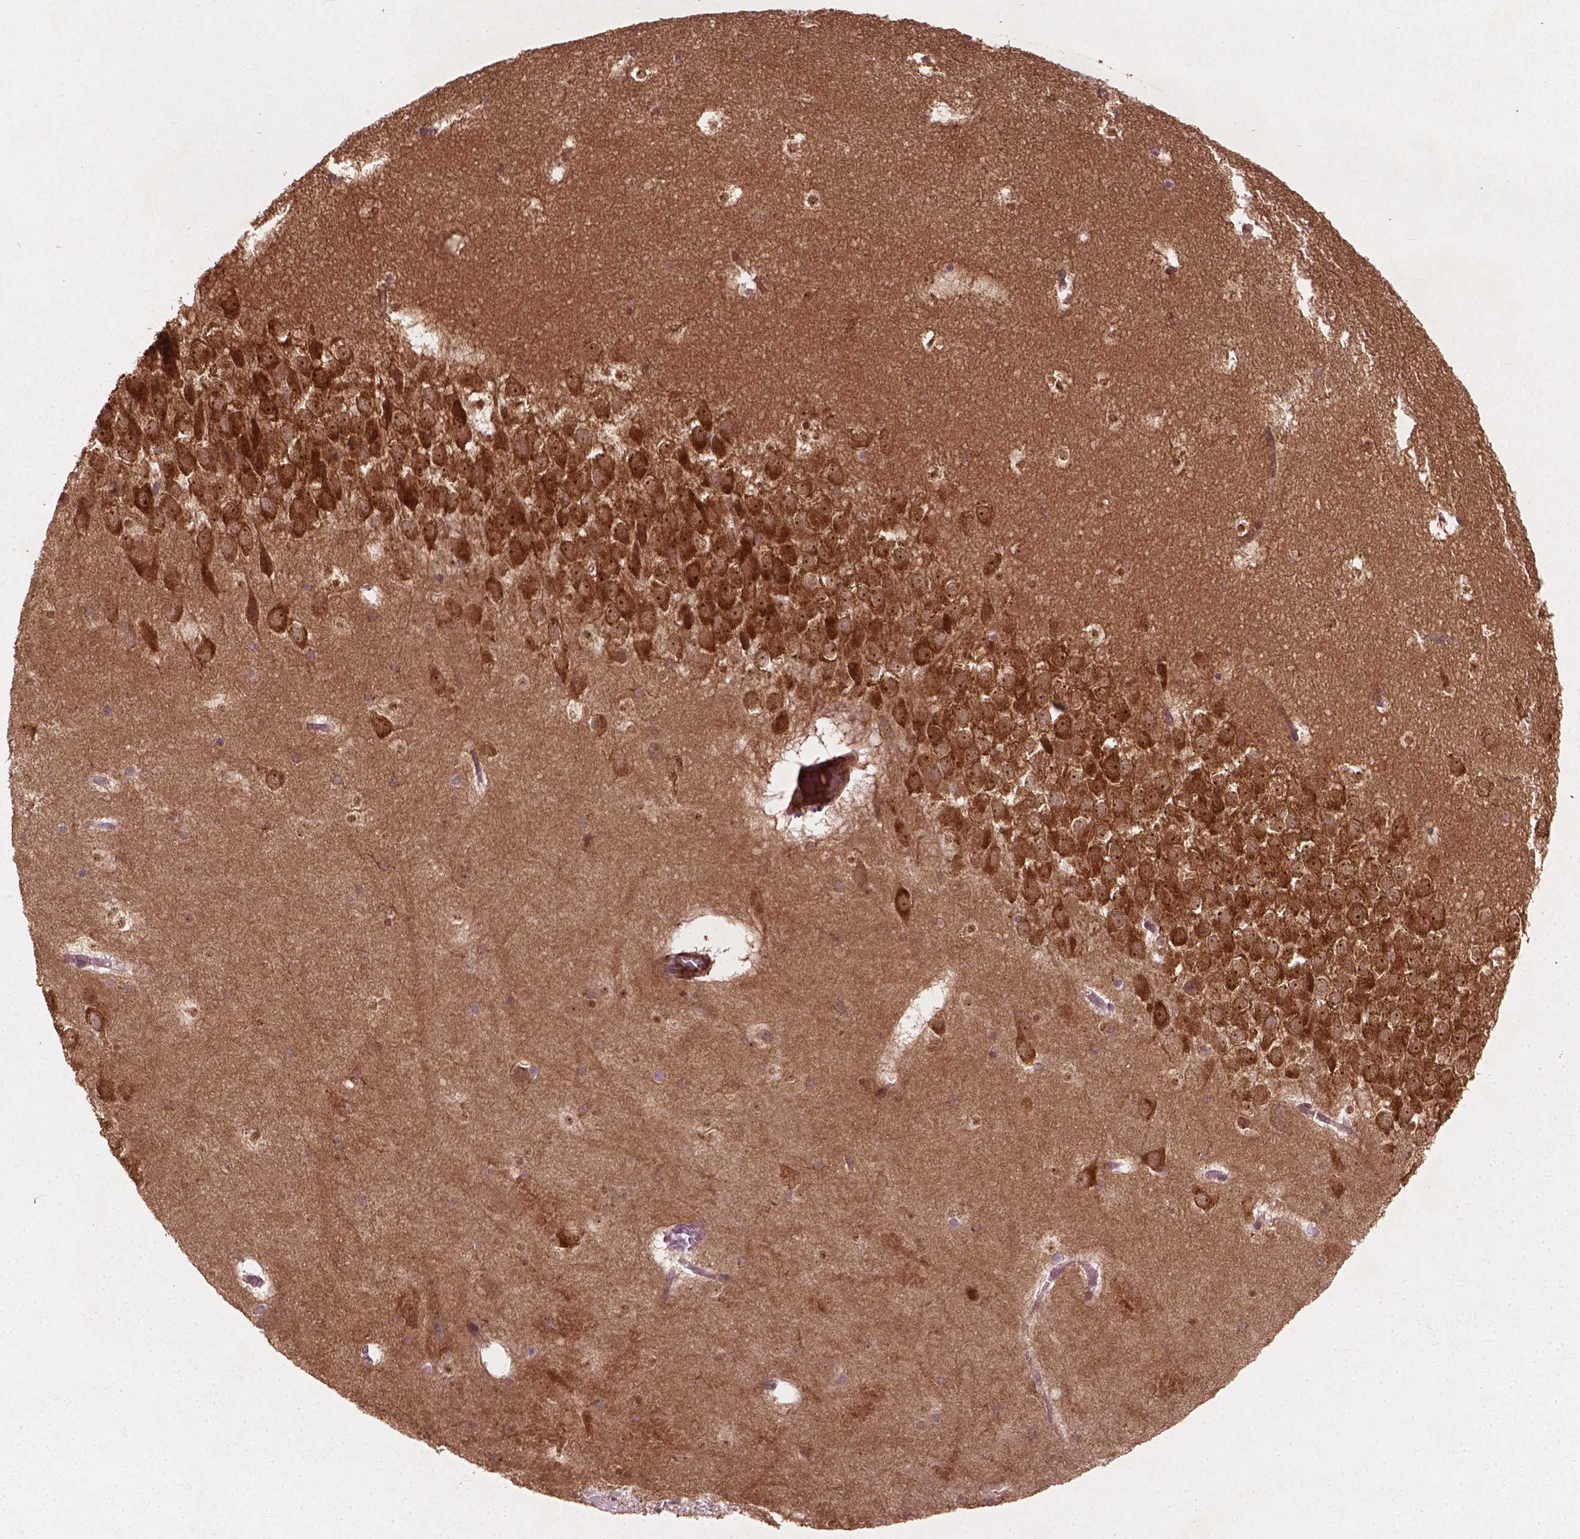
{"staining": {"intensity": "weak", "quantity": "25%-75%", "location": "cytoplasmic/membranous"}, "tissue": "hippocampus", "cell_type": "Glial cells", "image_type": "normal", "snomed": [{"axis": "morphology", "description": "Normal tissue, NOS"}, {"axis": "topography", "description": "Hippocampus"}], "caption": "Immunohistochemistry (DAB (3,3'-diaminobenzidine)) staining of normal hippocampus shows weak cytoplasmic/membranous protein positivity in about 25%-75% of glial cells.", "gene": "CYFIP1", "patient": {"sex": "male", "age": 45}}